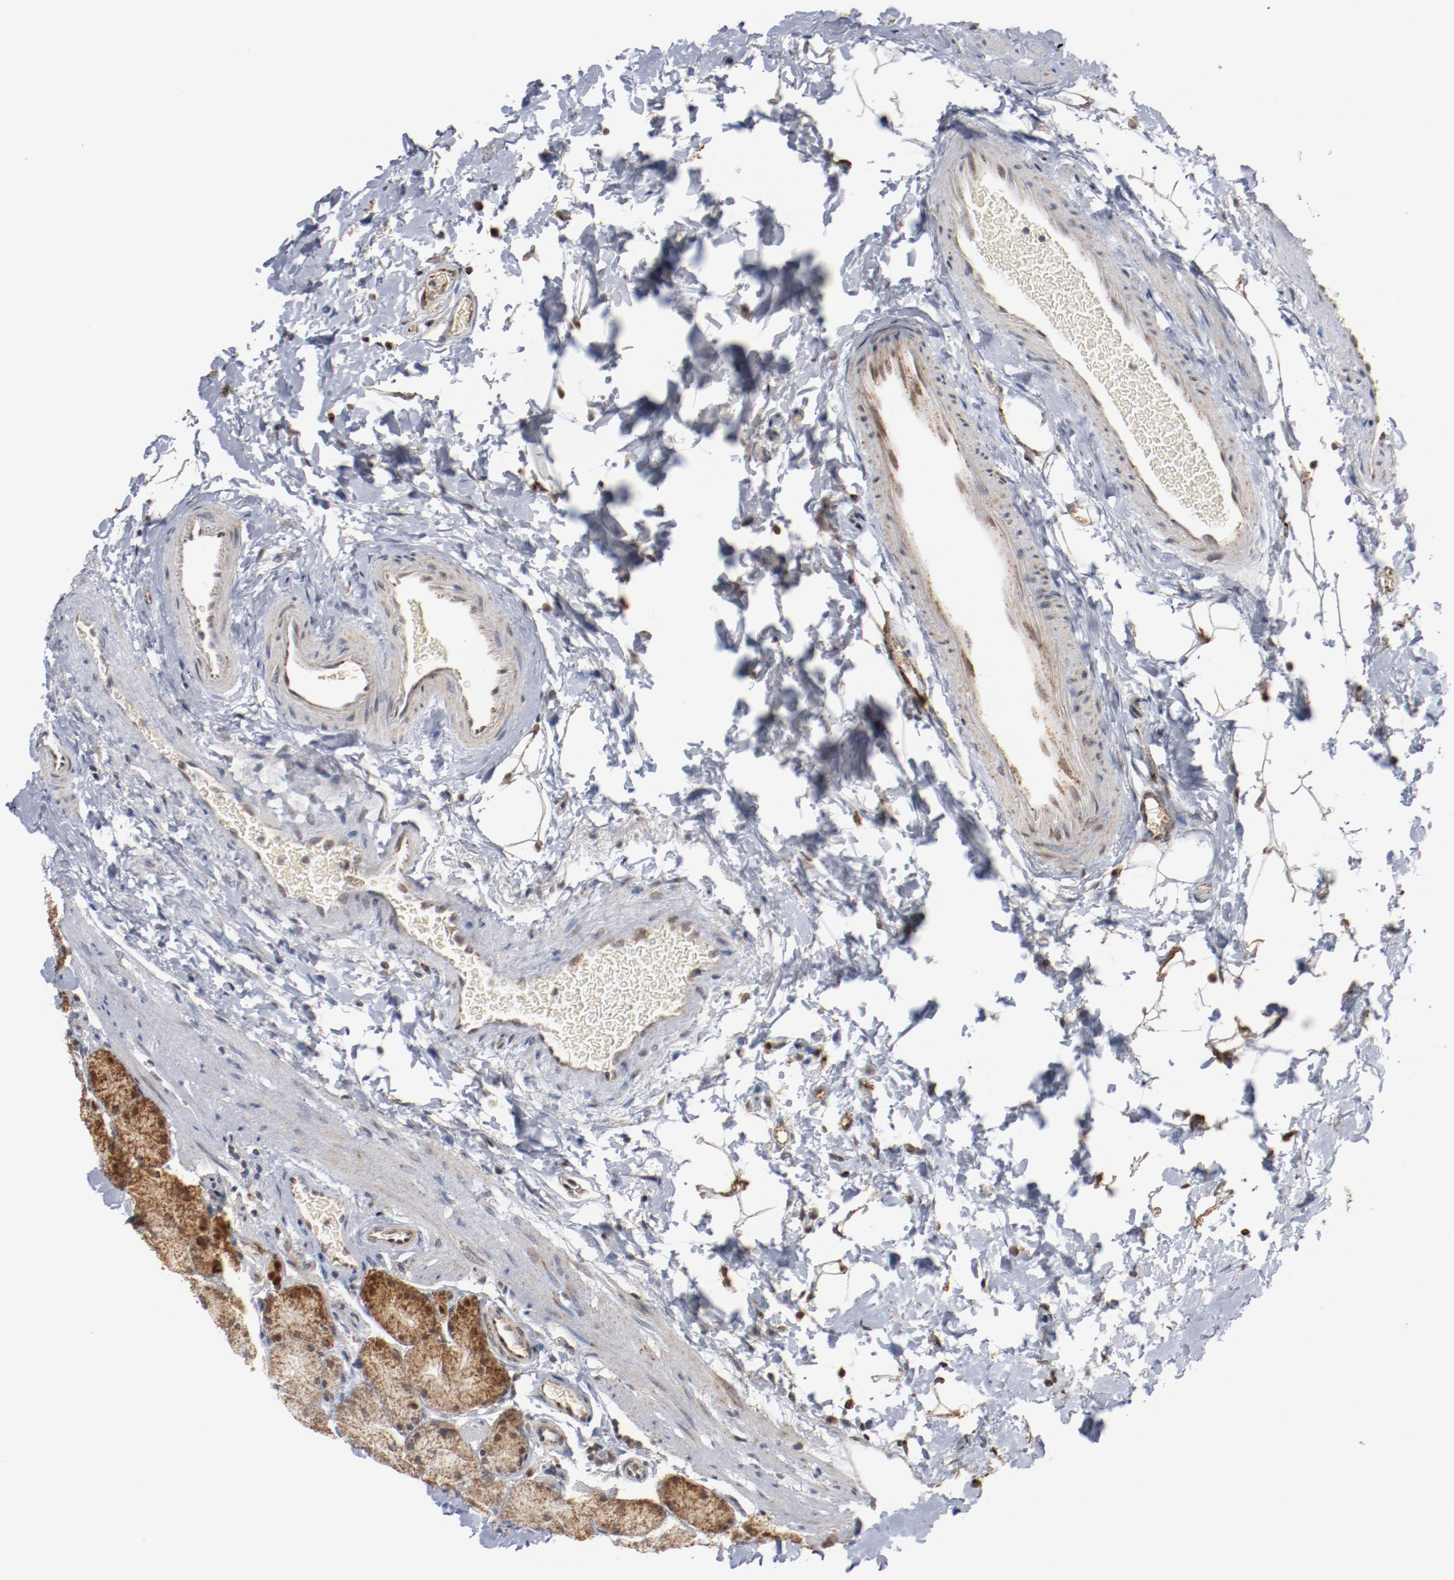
{"staining": {"intensity": "moderate", "quantity": "25%-75%", "location": "cytoplasmic/membranous"}, "tissue": "stomach", "cell_type": "Glandular cells", "image_type": "normal", "snomed": [{"axis": "morphology", "description": "Normal tissue, NOS"}, {"axis": "topography", "description": "Stomach, upper"}, {"axis": "topography", "description": "Stomach"}], "caption": "Protein staining of normal stomach reveals moderate cytoplasmic/membranous expression in approximately 25%-75% of glandular cells. The protein of interest is stained brown, and the nuclei are stained in blue (DAB IHC with brightfield microscopy, high magnification).", "gene": "ERICH1", "patient": {"sex": "male", "age": 76}}